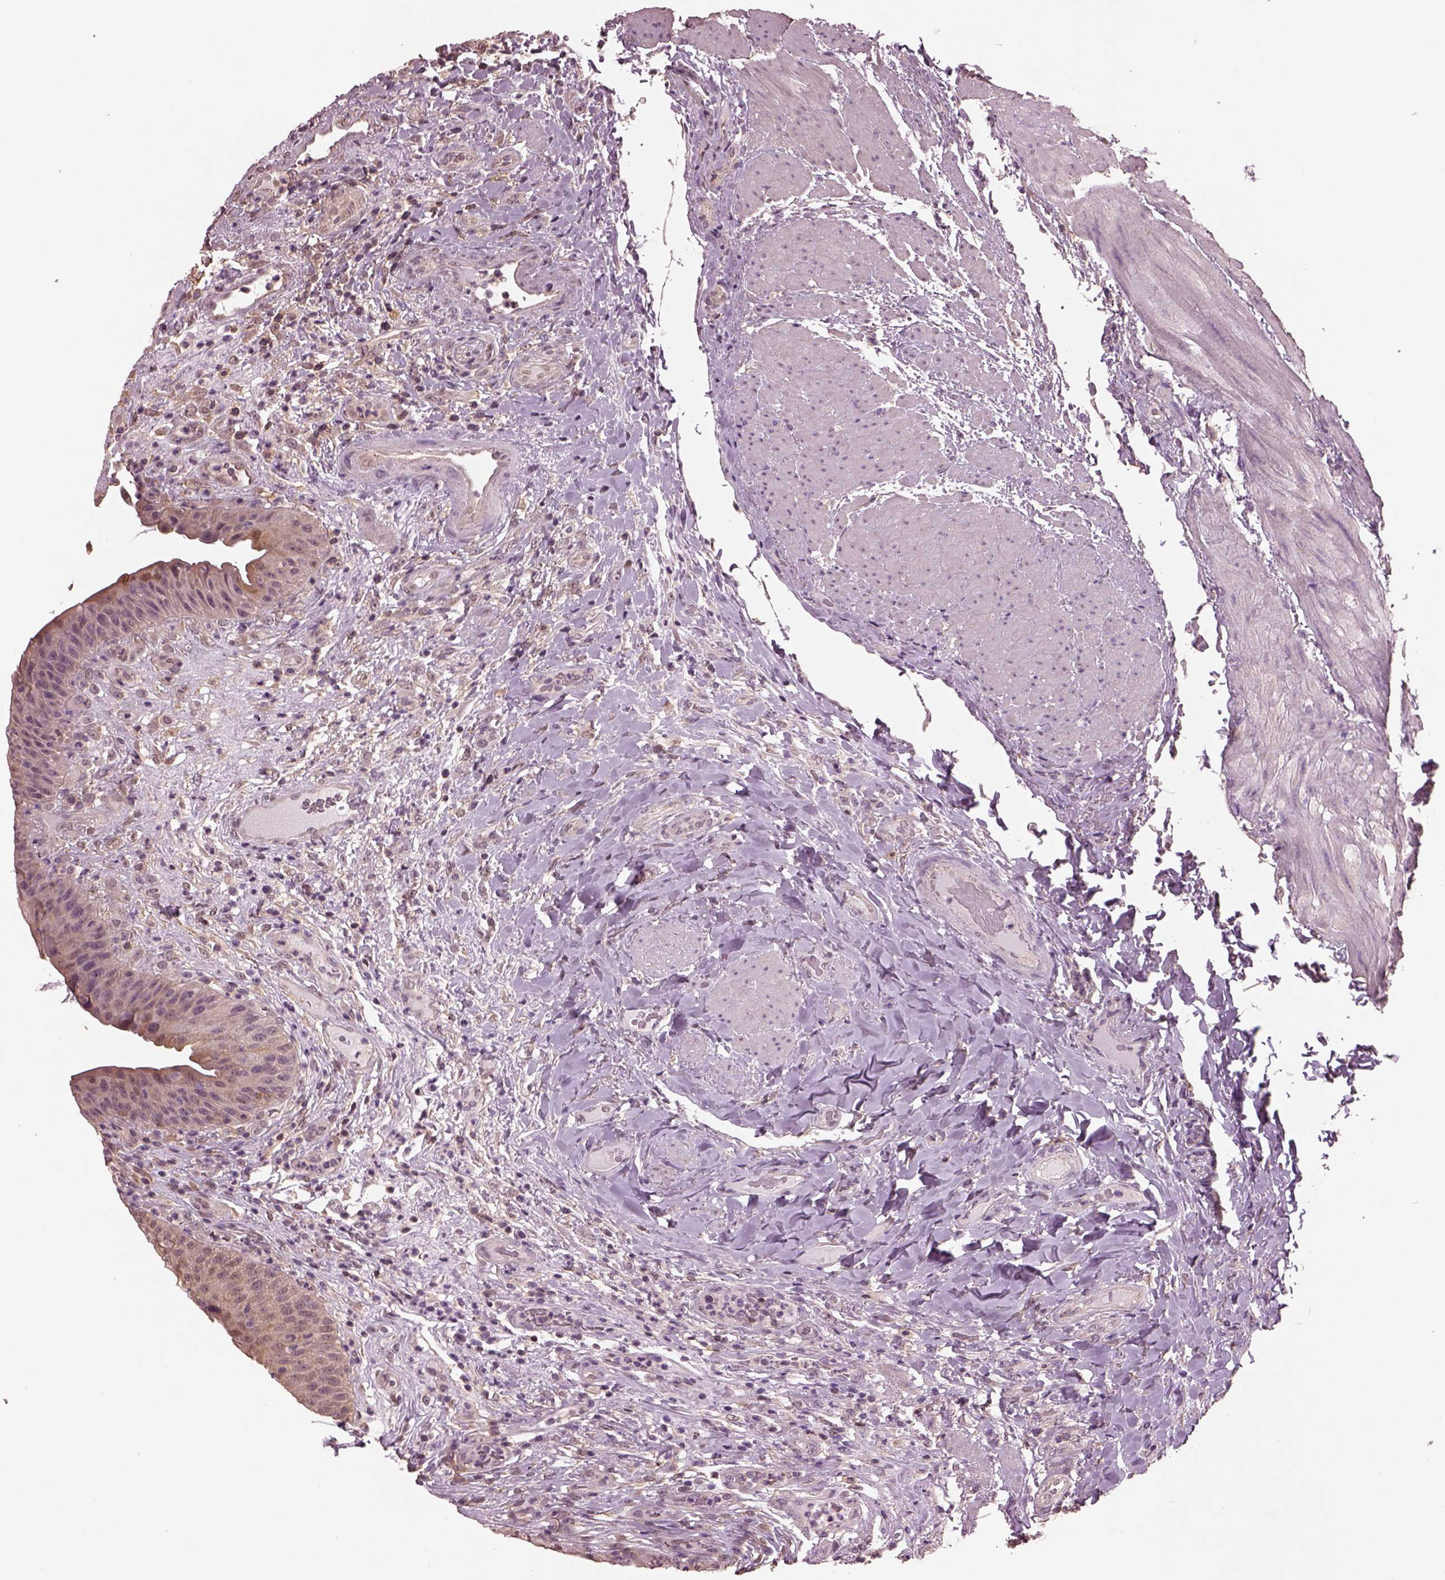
{"staining": {"intensity": "moderate", "quantity": ">75%", "location": "cytoplasmic/membranous,nuclear"}, "tissue": "urinary bladder", "cell_type": "Urothelial cells", "image_type": "normal", "snomed": [{"axis": "morphology", "description": "Normal tissue, NOS"}, {"axis": "topography", "description": "Urinary bladder"}], "caption": "Immunohistochemical staining of normal human urinary bladder exhibits moderate cytoplasmic/membranous,nuclear protein staining in approximately >75% of urothelial cells.", "gene": "SRI", "patient": {"sex": "male", "age": 66}}